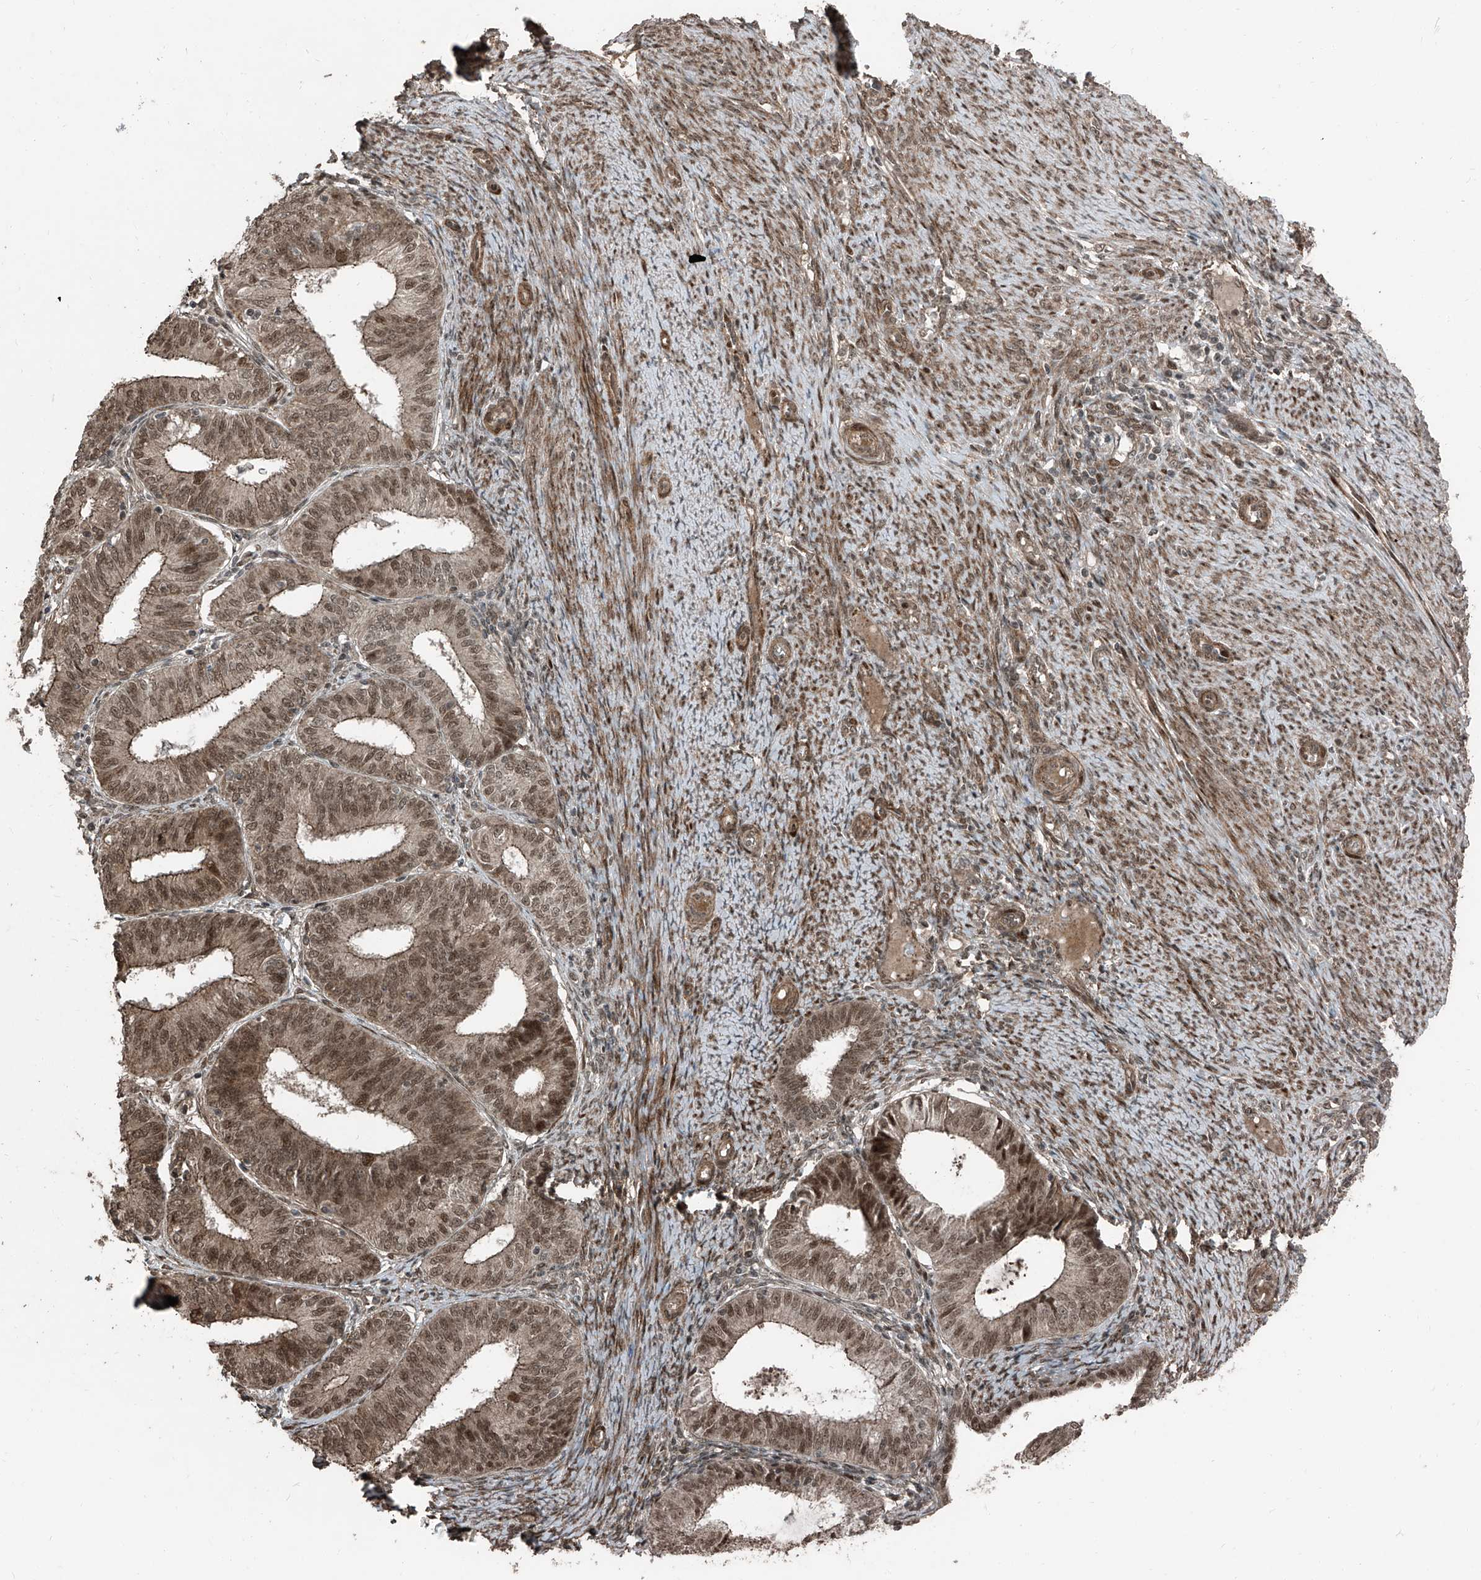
{"staining": {"intensity": "moderate", "quantity": ">75%", "location": "nuclear"}, "tissue": "endometrial cancer", "cell_type": "Tumor cells", "image_type": "cancer", "snomed": [{"axis": "morphology", "description": "Adenocarcinoma, NOS"}, {"axis": "topography", "description": "Endometrium"}], "caption": "A histopathology image showing moderate nuclear positivity in approximately >75% of tumor cells in endometrial cancer (adenocarcinoma), as visualized by brown immunohistochemical staining.", "gene": "ZNF570", "patient": {"sex": "female", "age": 51}}